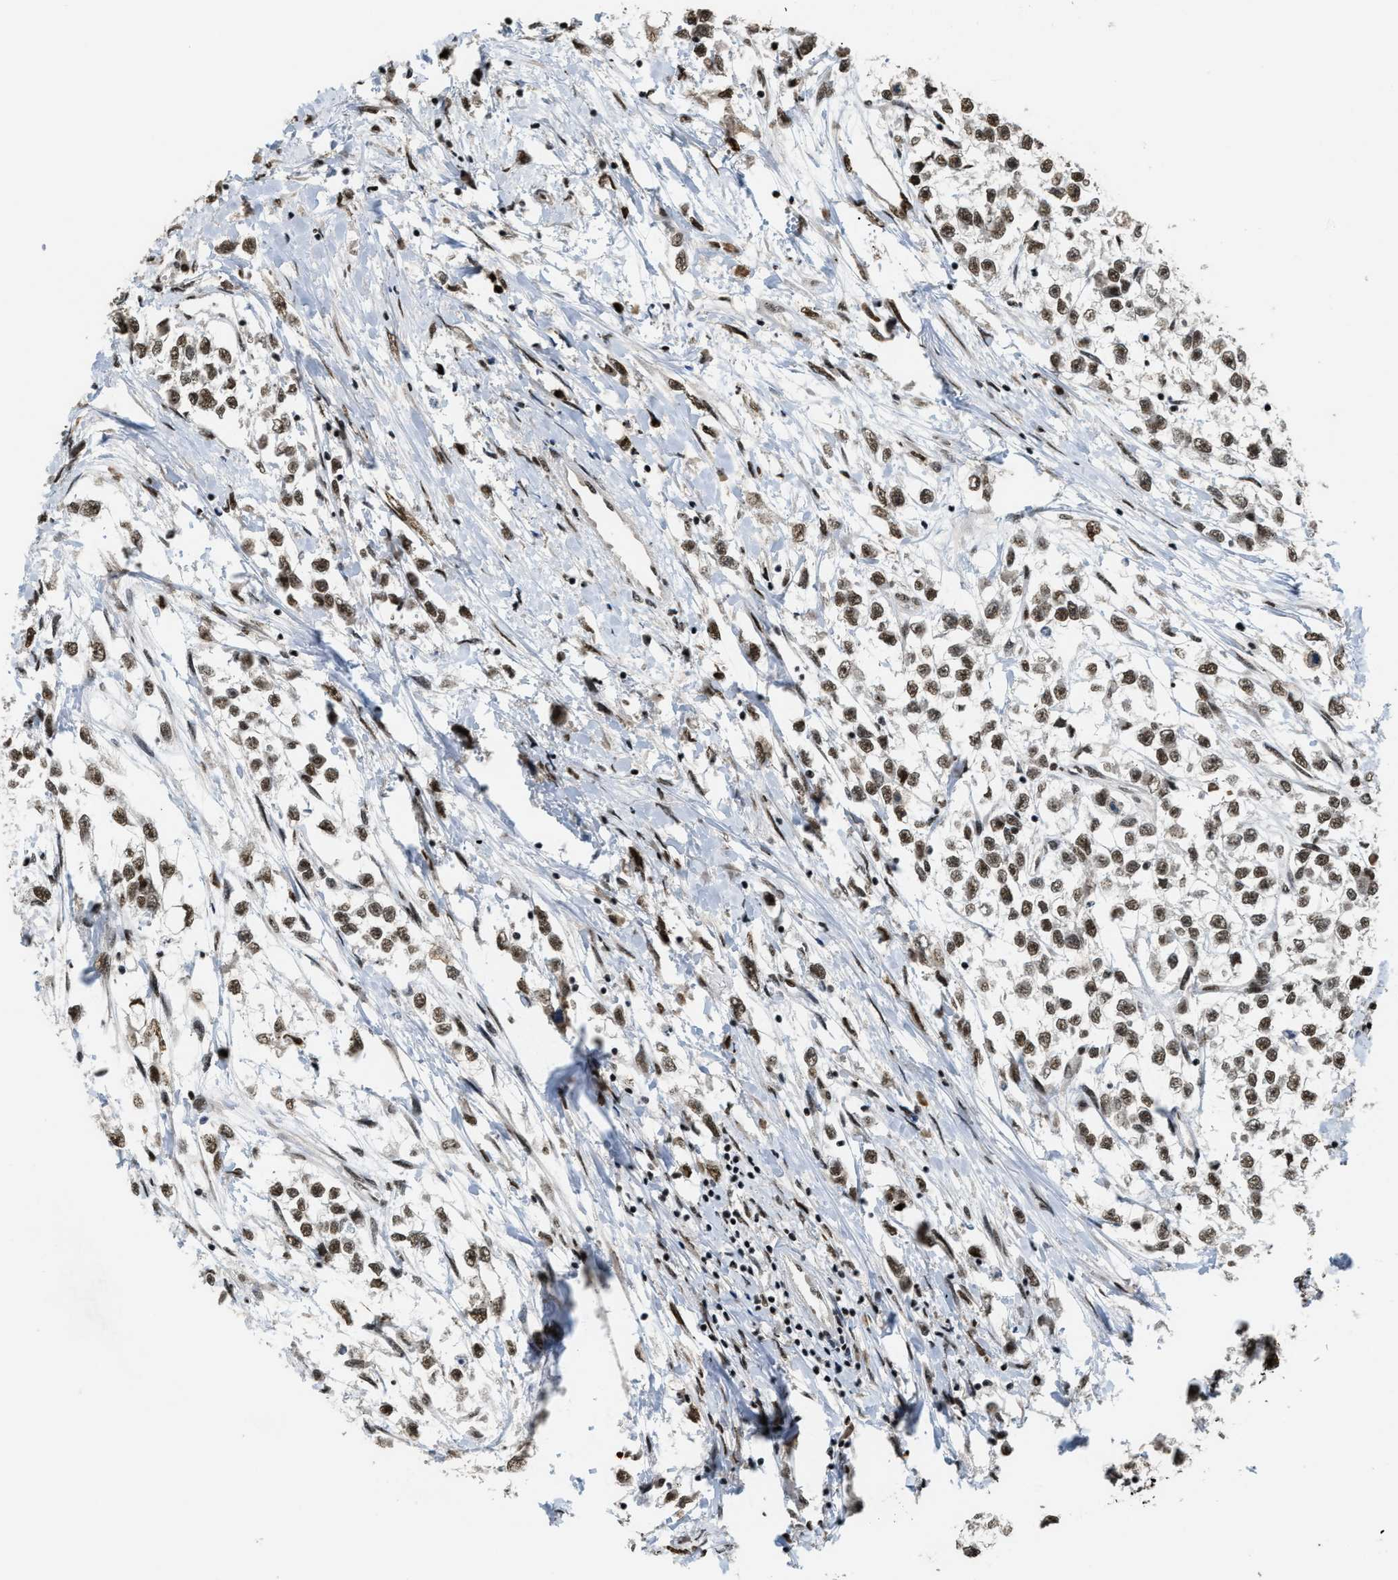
{"staining": {"intensity": "moderate", "quantity": ">75%", "location": "nuclear"}, "tissue": "testis cancer", "cell_type": "Tumor cells", "image_type": "cancer", "snomed": [{"axis": "morphology", "description": "Seminoma, NOS"}, {"axis": "morphology", "description": "Carcinoma, Embryonal, NOS"}, {"axis": "topography", "description": "Testis"}], "caption": "Testis embryonal carcinoma stained with IHC displays moderate nuclear expression in approximately >75% of tumor cells. (DAB = brown stain, brightfield microscopy at high magnification).", "gene": "SERTAD2", "patient": {"sex": "male", "age": 51}}